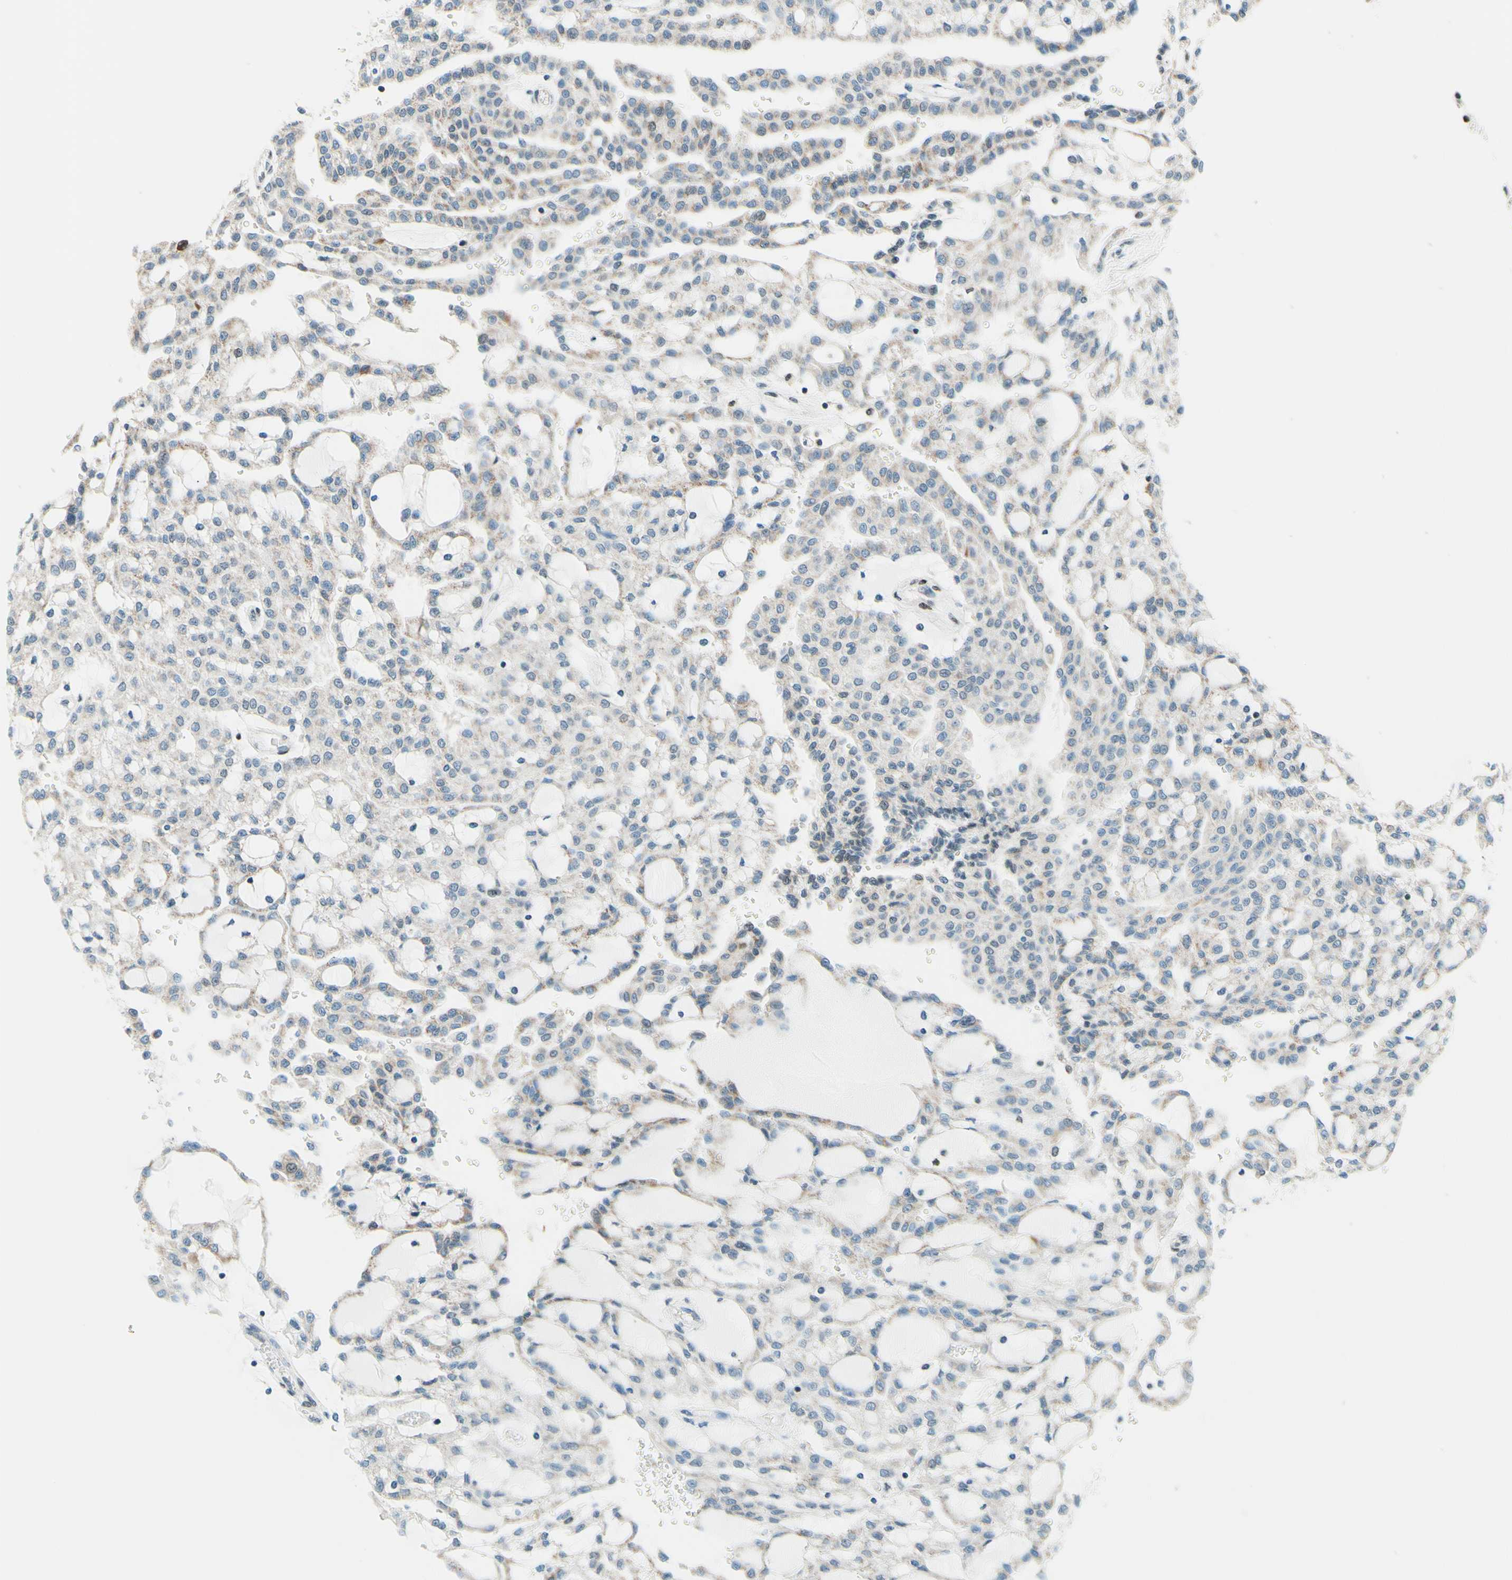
{"staining": {"intensity": "weak", "quantity": "25%-75%", "location": "cytoplasmic/membranous"}, "tissue": "renal cancer", "cell_type": "Tumor cells", "image_type": "cancer", "snomed": [{"axis": "morphology", "description": "Adenocarcinoma, NOS"}, {"axis": "topography", "description": "Kidney"}], "caption": "A high-resolution micrograph shows immunohistochemistry (IHC) staining of renal cancer (adenocarcinoma), which reveals weak cytoplasmic/membranous positivity in approximately 25%-75% of tumor cells.", "gene": "CBX7", "patient": {"sex": "male", "age": 63}}